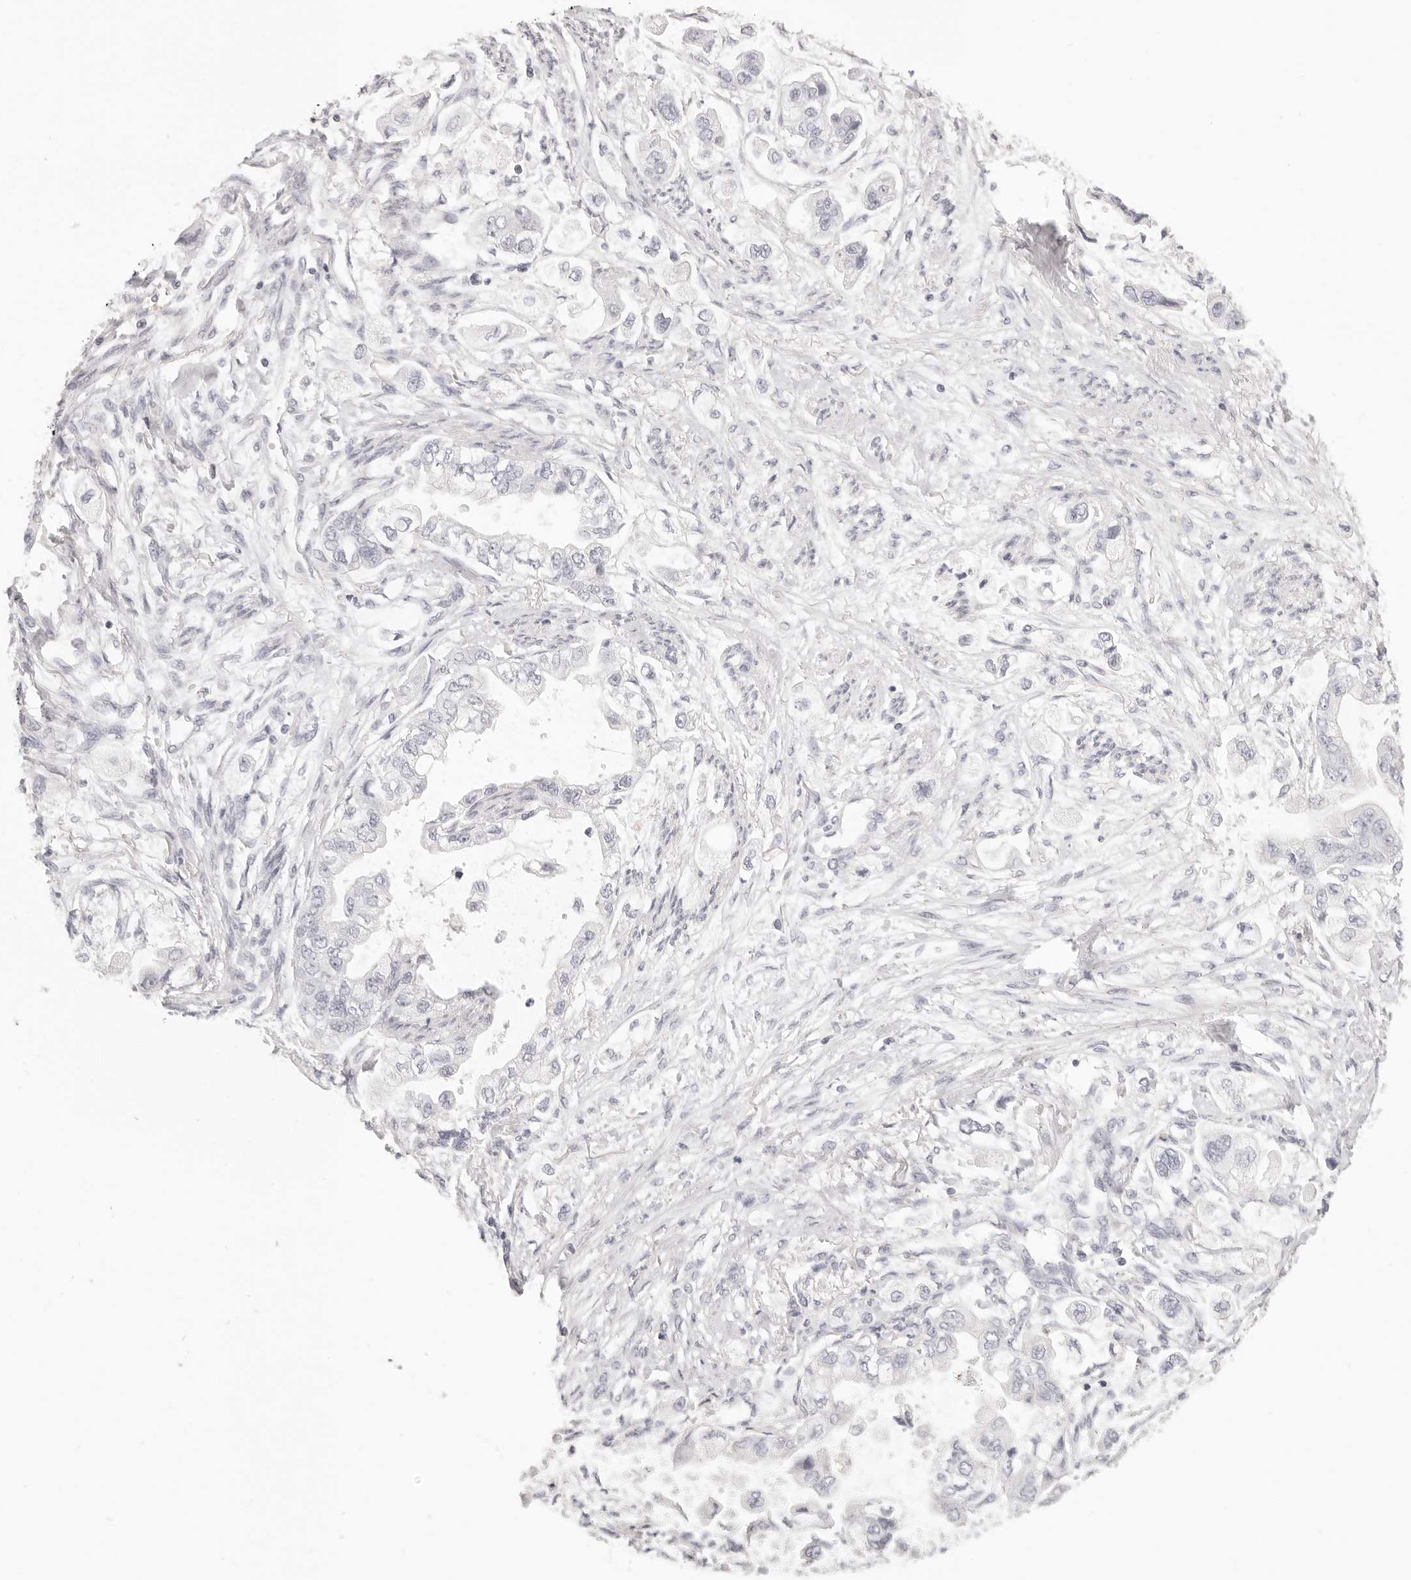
{"staining": {"intensity": "negative", "quantity": "none", "location": "none"}, "tissue": "stomach cancer", "cell_type": "Tumor cells", "image_type": "cancer", "snomed": [{"axis": "morphology", "description": "Adenocarcinoma, NOS"}, {"axis": "topography", "description": "Stomach"}], "caption": "The immunohistochemistry photomicrograph has no significant expression in tumor cells of stomach adenocarcinoma tissue.", "gene": "FABP1", "patient": {"sex": "male", "age": 62}}